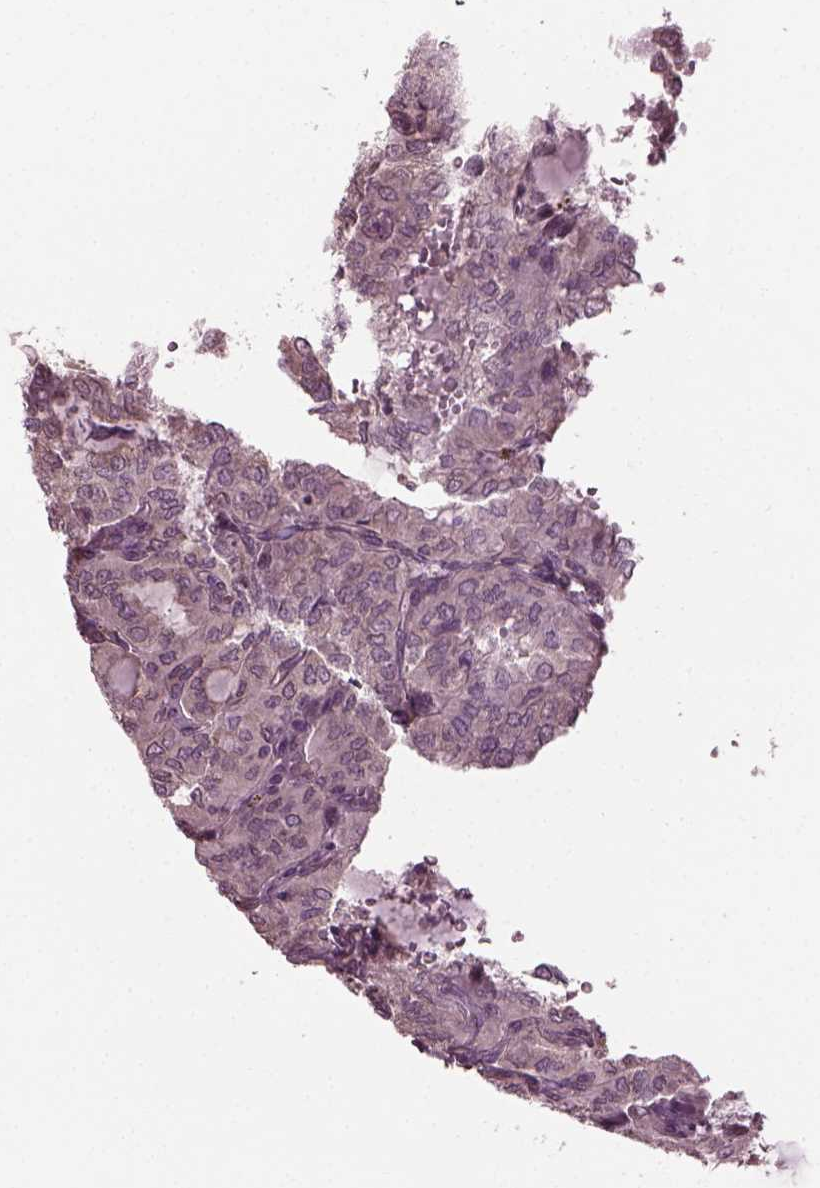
{"staining": {"intensity": "negative", "quantity": "none", "location": "none"}, "tissue": "thyroid cancer", "cell_type": "Tumor cells", "image_type": "cancer", "snomed": [{"axis": "morphology", "description": "Papillary adenocarcinoma, NOS"}, {"axis": "topography", "description": "Thyroid gland"}], "caption": "Micrograph shows no protein positivity in tumor cells of thyroid cancer tissue.", "gene": "CABP5", "patient": {"sex": "male", "age": 20}}